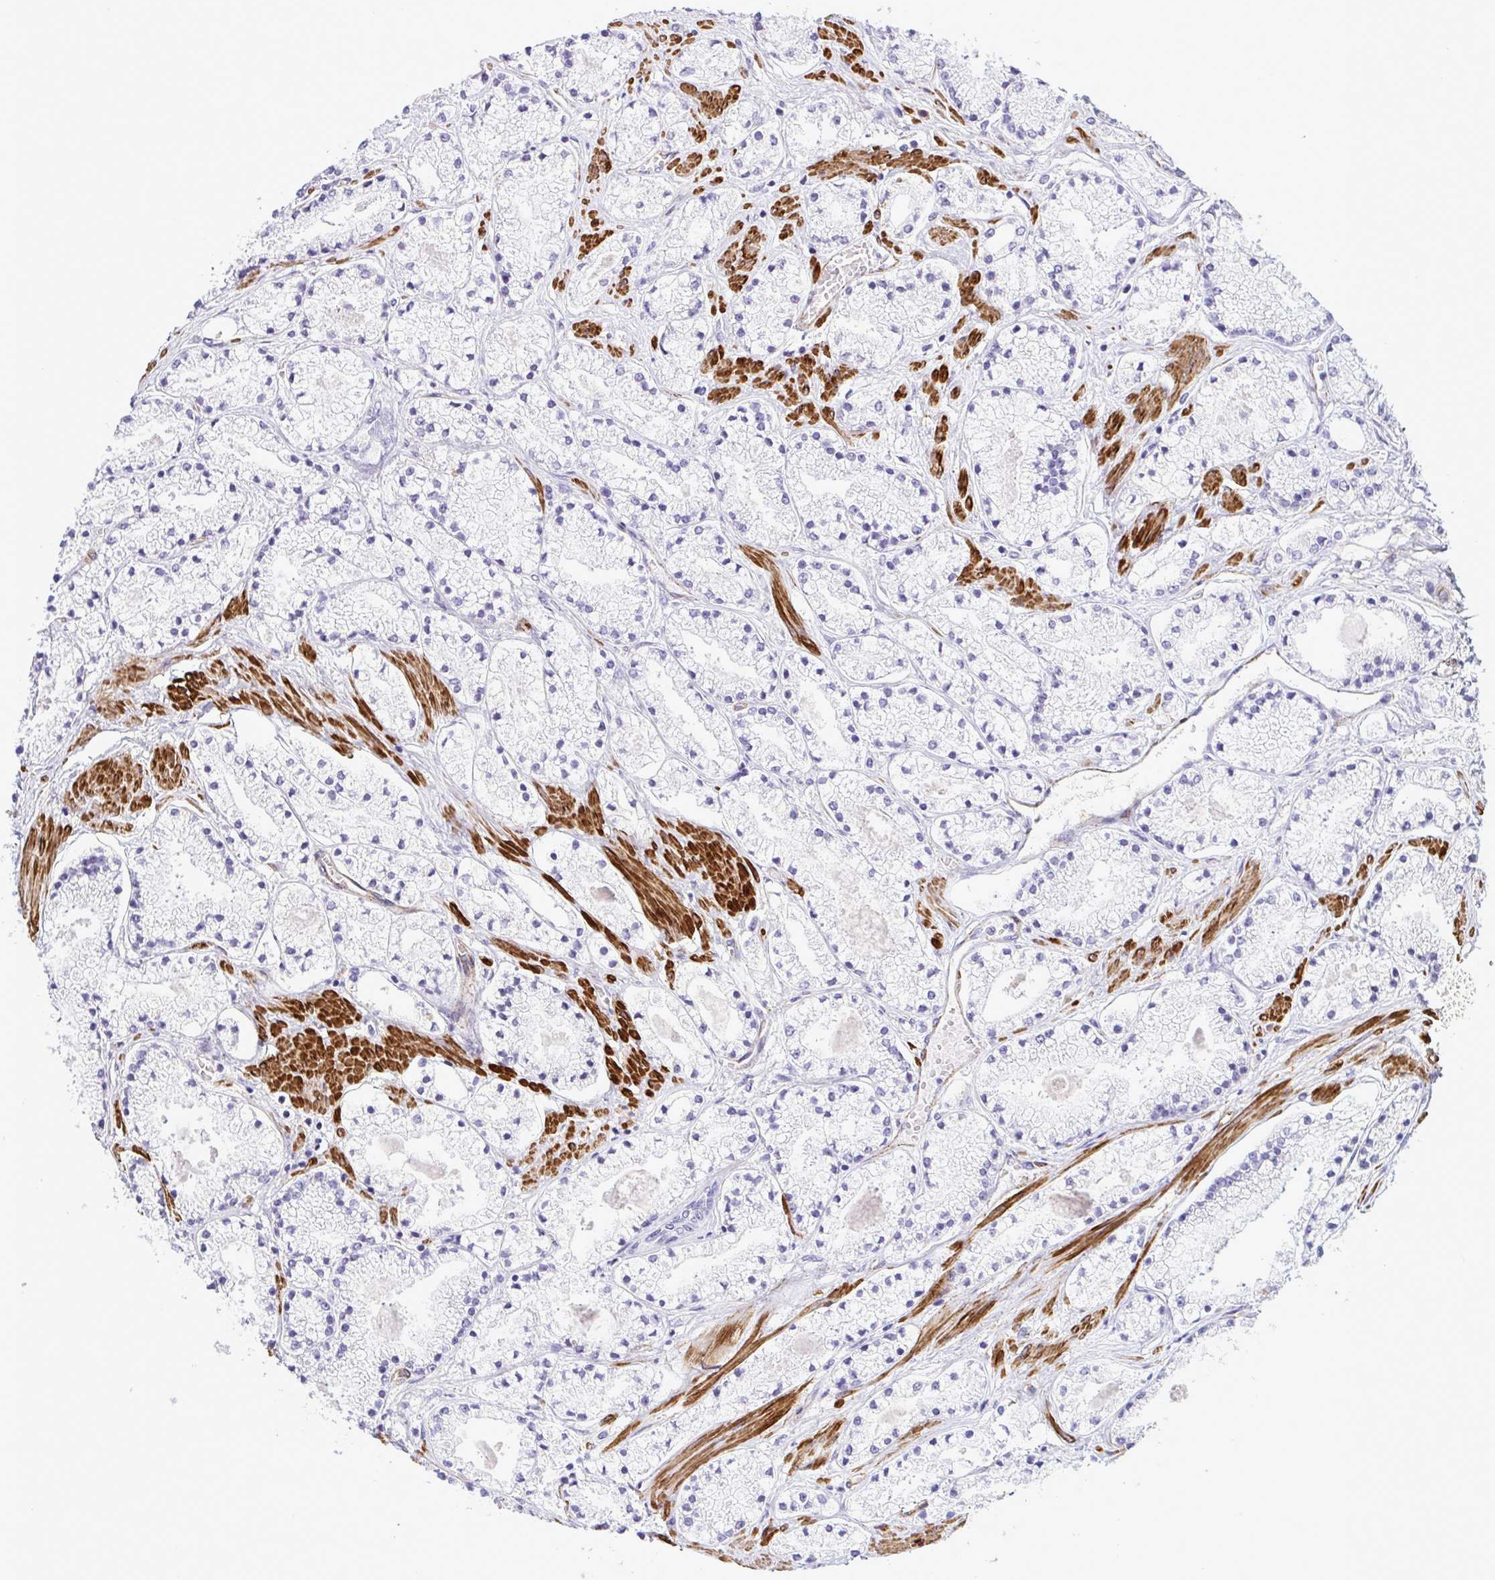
{"staining": {"intensity": "negative", "quantity": "none", "location": "none"}, "tissue": "prostate cancer", "cell_type": "Tumor cells", "image_type": "cancer", "snomed": [{"axis": "morphology", "description": "Adenocarcinoma, High grade"}, {"axis": "topography", "description": "Prostate"}], "caption": "The histopathology image reveals no significant expression in tumor cells of adenocarcinoma (high-grade) (prostate). (Brightfield microscopy of DAB (3,3'-diaminobenzidine) immunohistochemistry (IHC) at high magnification).", "gene": "SYNPO2L", "patient": {"sex": "male", "age": 63}}